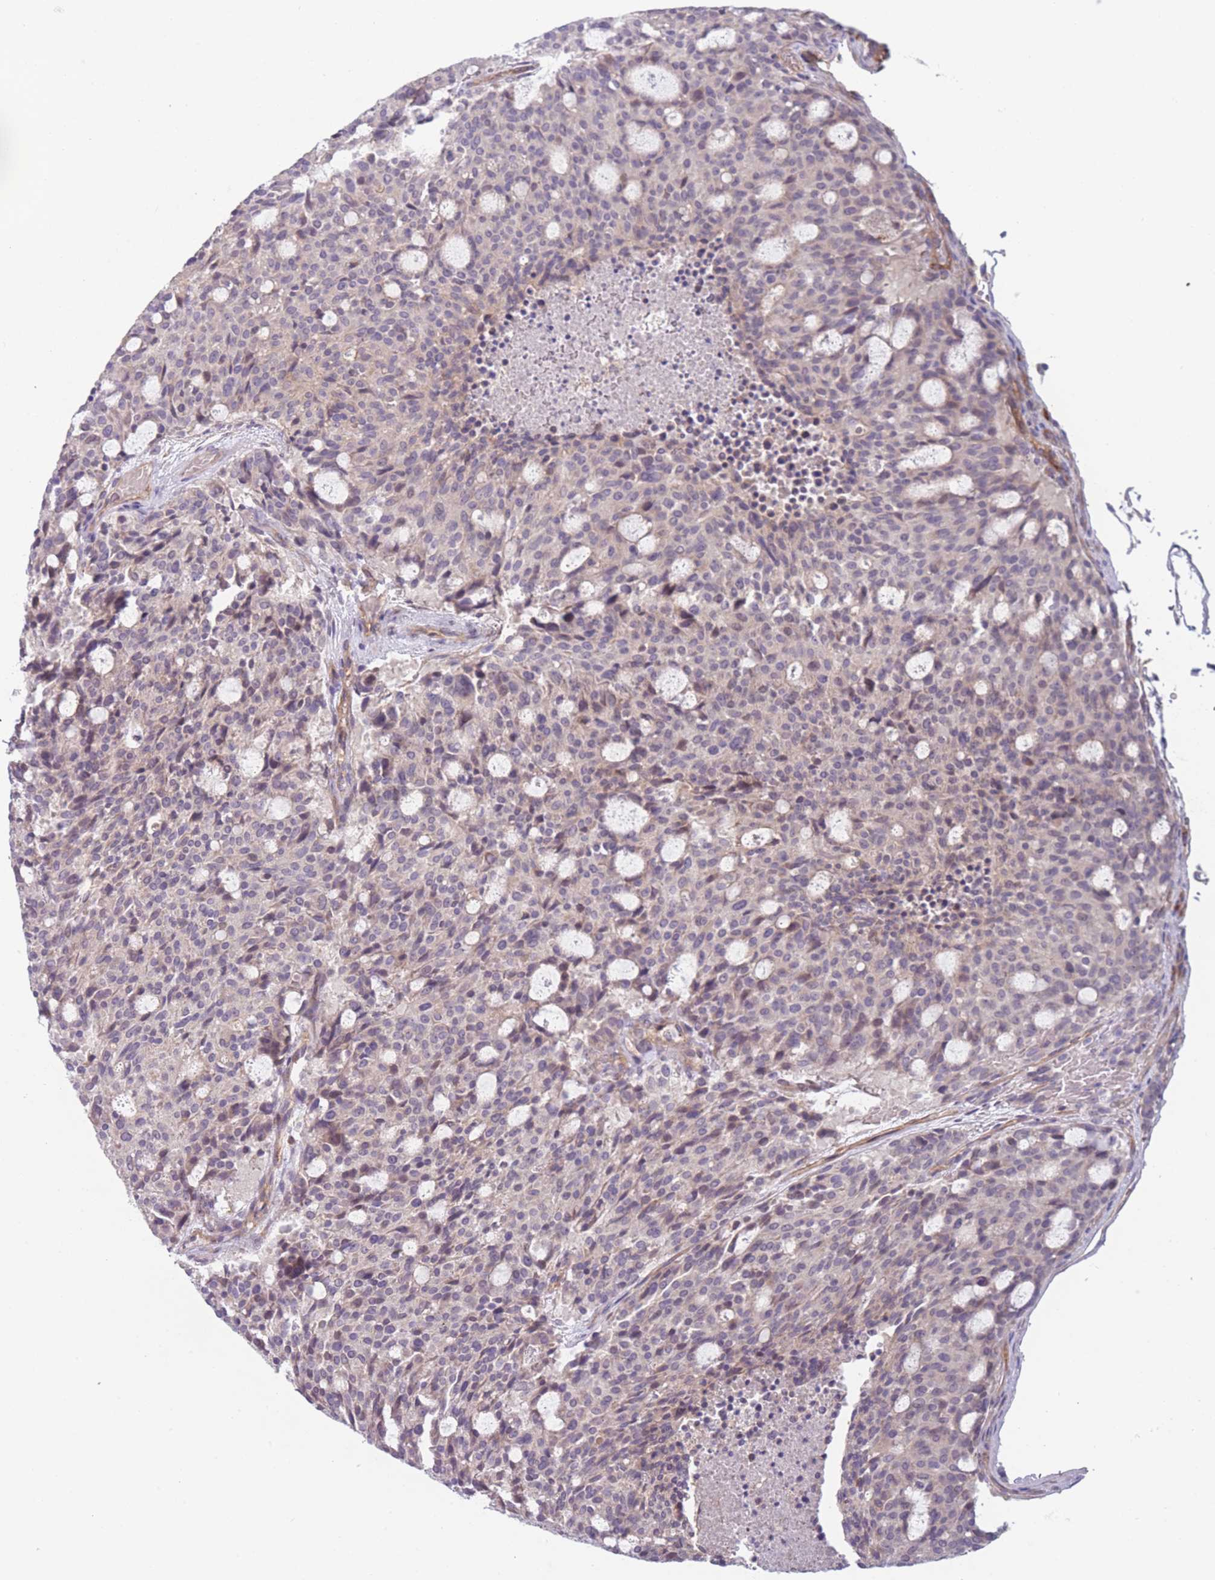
{"staining": {"intensity": "weak", "quantity": "<25%", "location": "cytoplasmic/membranous"}, "tissue": "carcinoid", "cell_type": "Tumor cells", "image_type": "cancer", "snomed": [{"axis": "morphology", "description": "Carcinoid, malignant, NOS"}, {"axis": "topography", "description": "Pancreas"}], "caption": "High power microscopy micrograph of an immunohistochemistry micrograph of malignant carcinoid, revealing no significant staining in tumor cells.", "gene": "WDR93", "patient": {"sex": "female", "age": 54}}